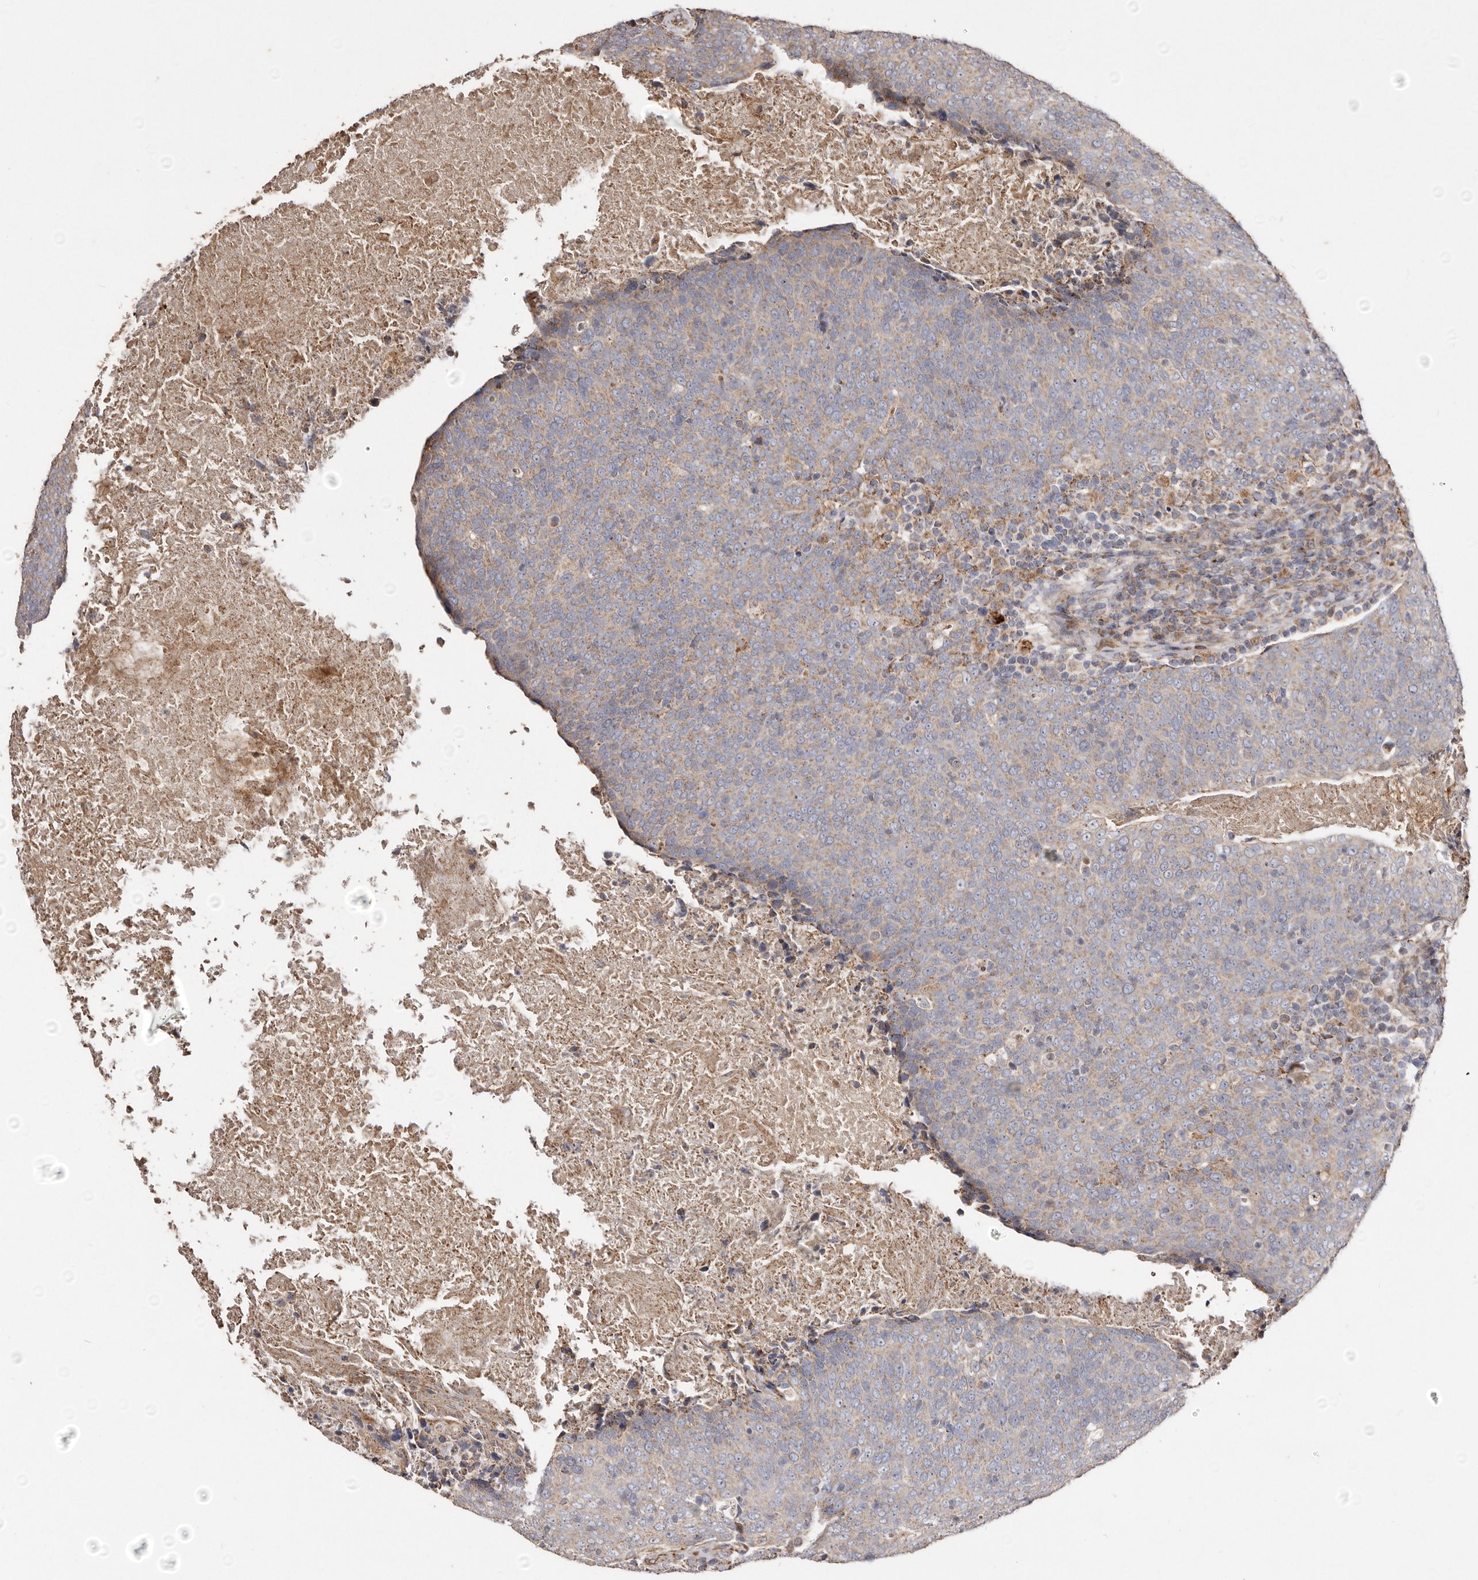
{"staining": {"intensity": "weak", "quantity": "25%-75%", "location": "cytoplasmic/membranous"}, "tissue": "head and neck cancer", "cell_type": "Tumor cells", "image_type": "cancer", "snomed": [{"axis": "morphology", "description": "Squamous cell carcinoma, NOS"}, {"axis": "morphology", "description": "Squamous cell carcinoma, metastatic, NOS"}, {"axis": "topography", "description": "Lymph node"}, {"axis": "topography", "description": "Head-Neck"}], "caption": "This is a histology image of immunohistochemistry staining of squamous cell carcinoma (head and neck), which shows weak staining in the cytoplasmic/membranous of tumor cells.", "gene": "MACC1", "patient": {"sex": "male", "age": 62}}